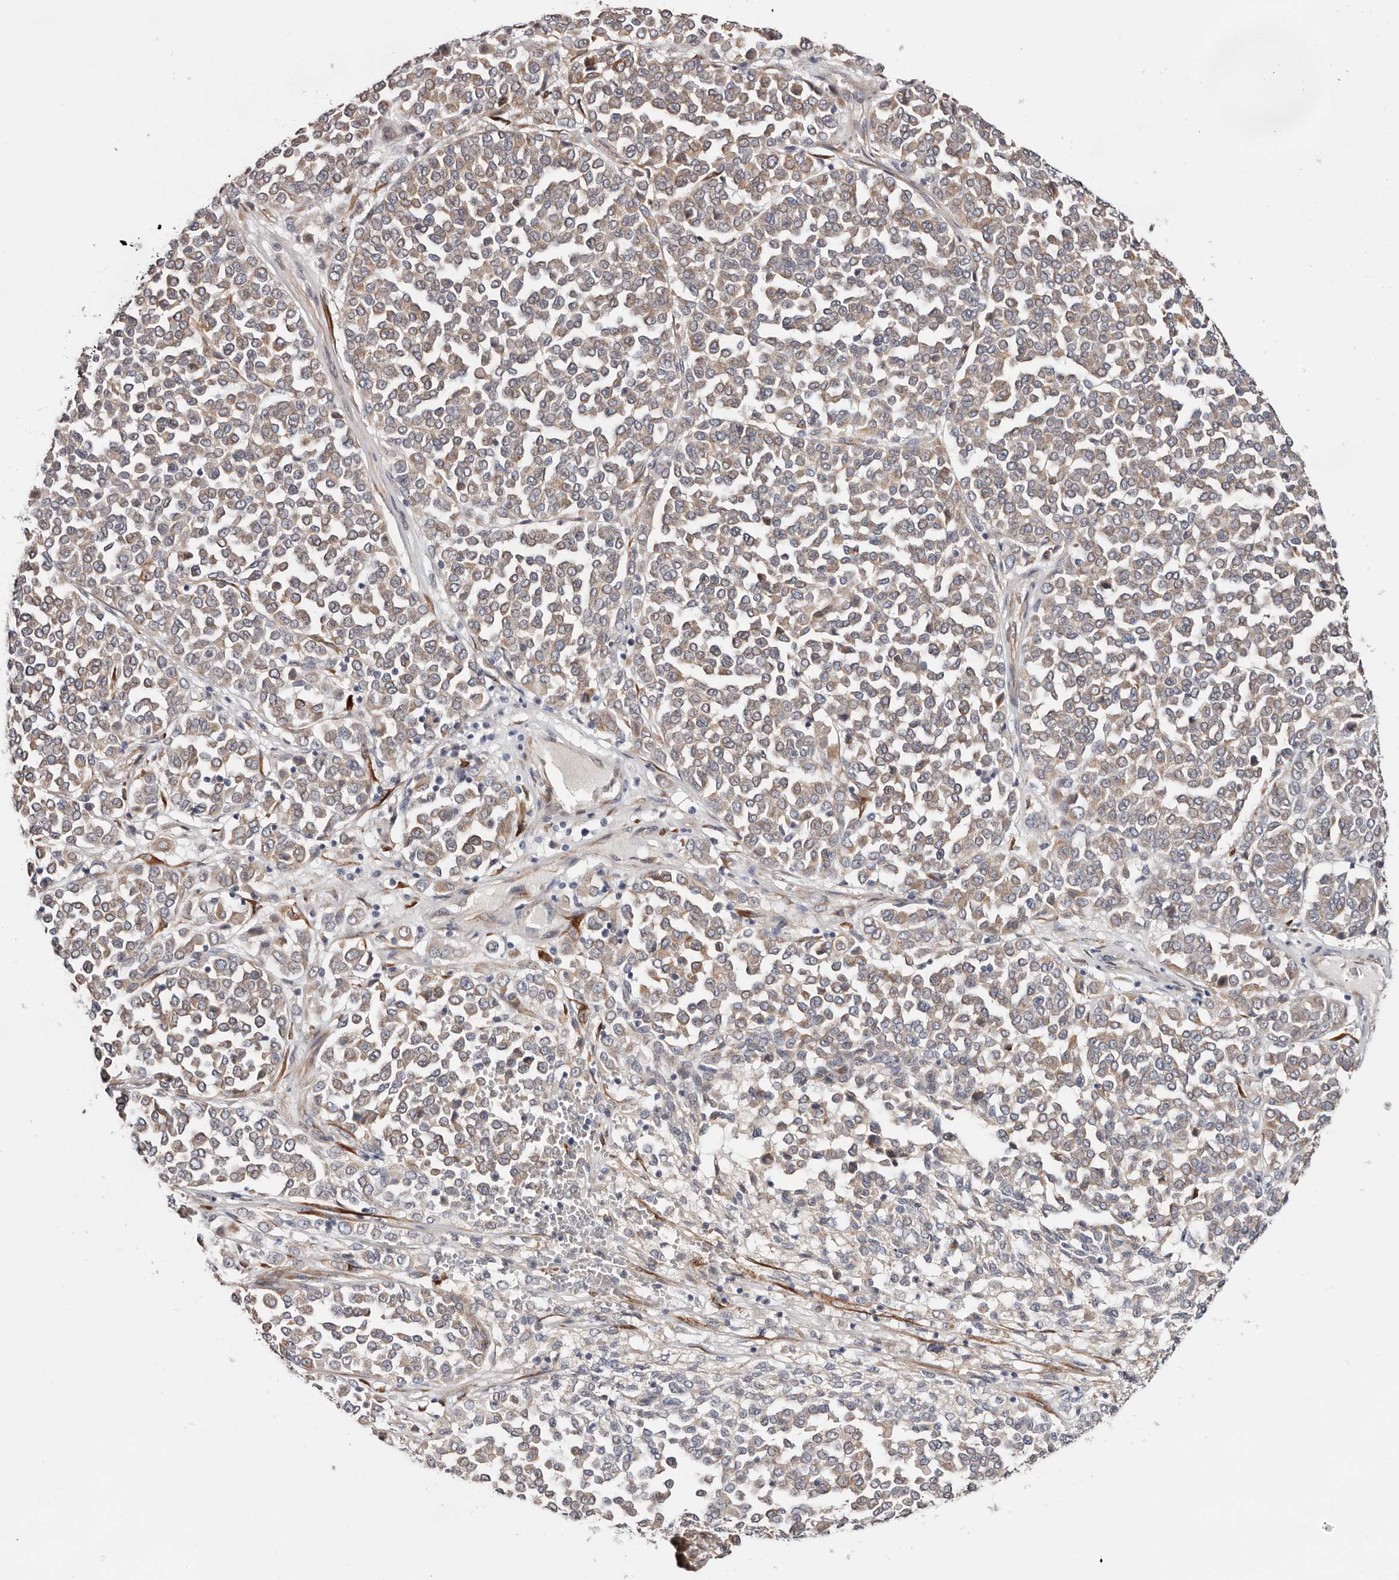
{"staining": {"intensity": "weak", "quantity": "25%-75%", "location": "cytoplasmic/membranous"}, "tissue": "melanoma", "cell_type": "Tumor cells", "image_type": "cancer", "snomed": [{"axis": "morphology", "description": "Malignant melanoma, Metastatic site"}, {"axis": "topography", "description": "Pancreas"}], "caption": "Melanoma was stained to show a protein in brown. There is low levels of weak cytoplasmic/membranous positivity in approximately 25%-75% of tumor cells.", "gene": "USH1C", "patient": {"sex": "female", "age": 30}}